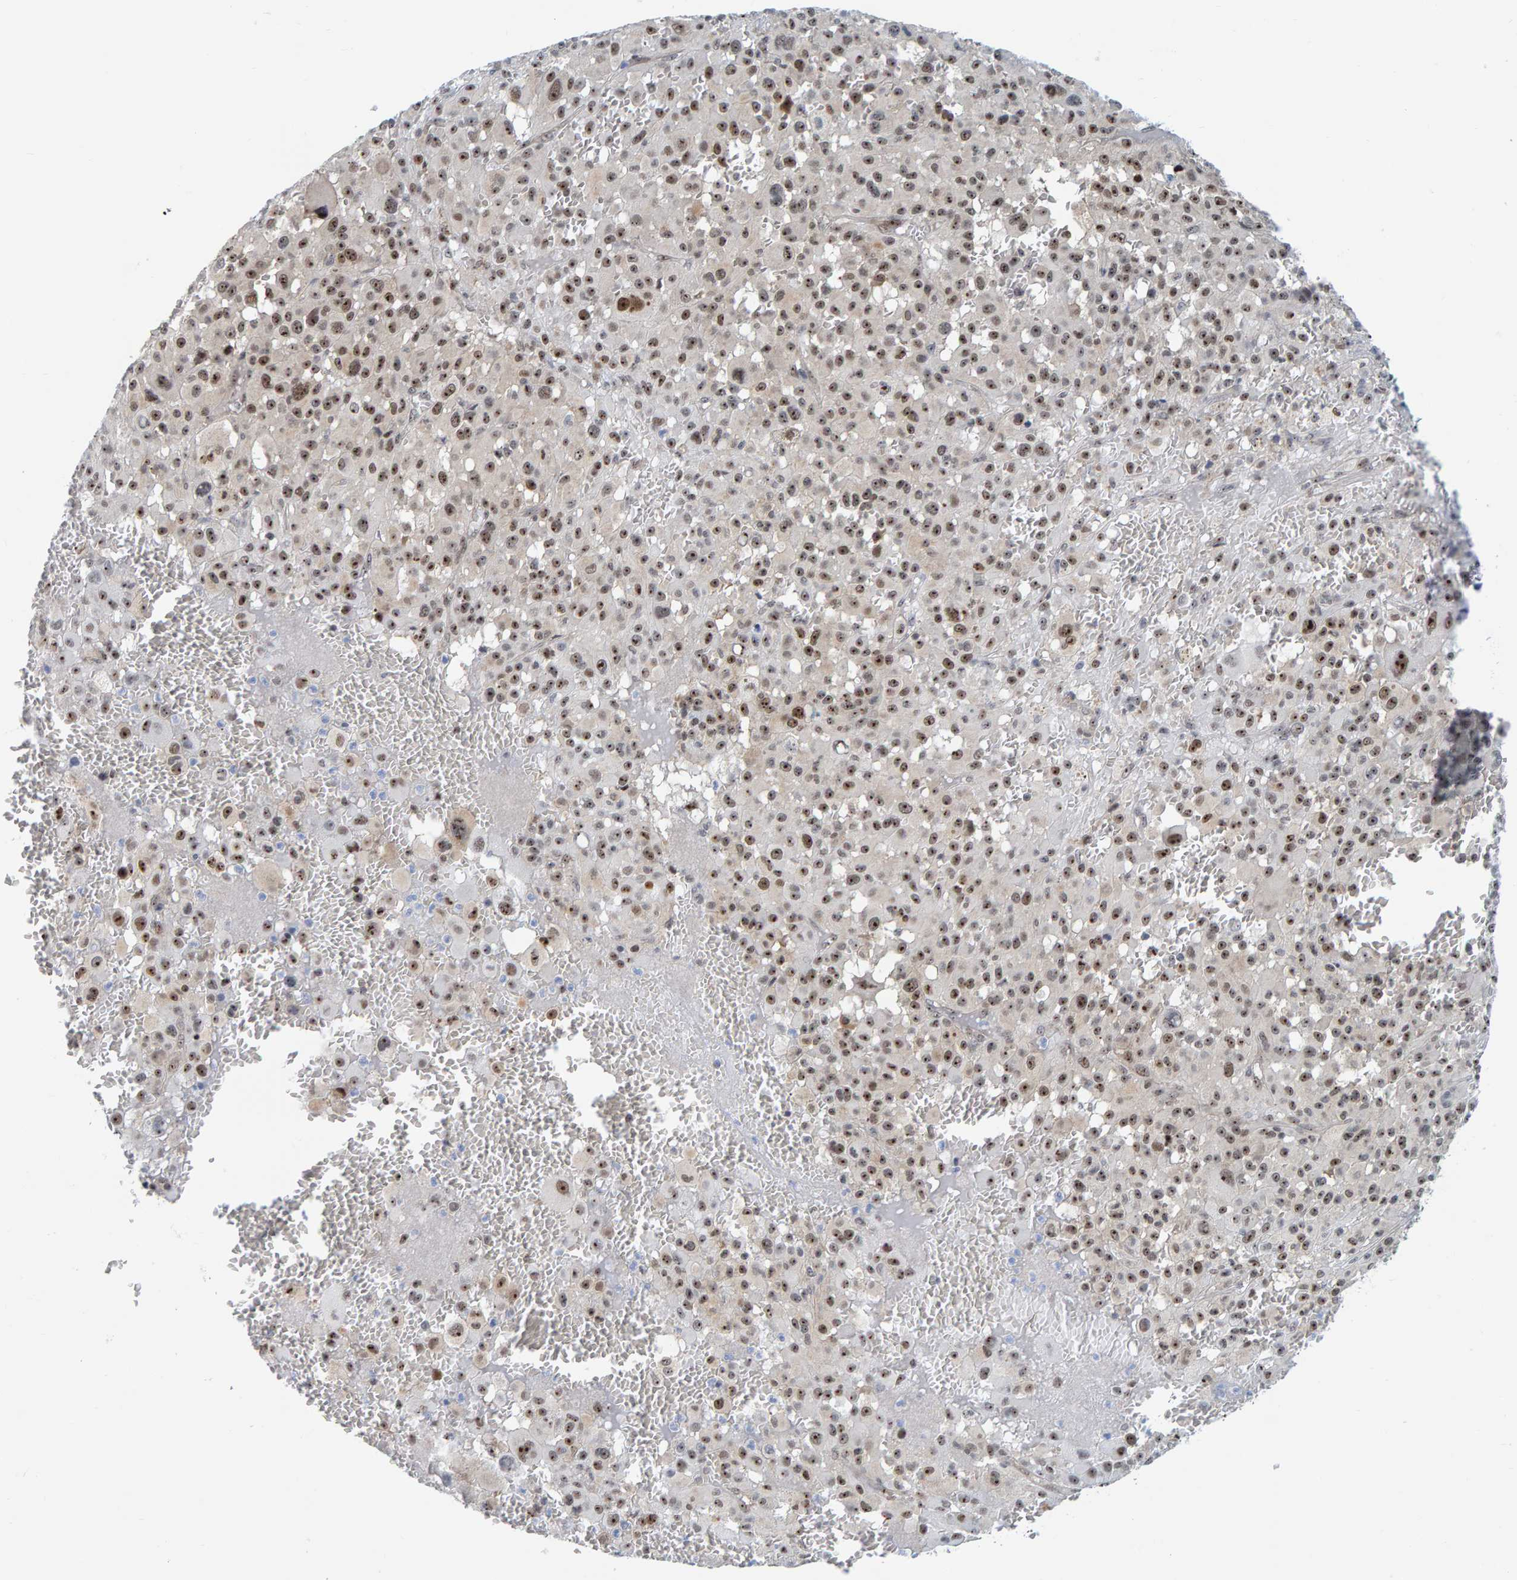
{"staining": {"intensity": "moderate", "quantity": ">75%", "location": "nuclear"}, "tissue": "melanoma", "cell_type": "Tumor cells", "image_type": "cancer", "snomed": [{"axis": "morphology", "description": "Malignant melanoma, Metastatic site"}, {"axis": "topography", "description": "Skin"}], "caption": "Immunohistochemistry (DAB (3,3'-diaminobenzidine)) staining of human melanoma shows moderate nuclear protein staining in approximately >75% of tumor cells.", "gene": "POLR1E", "patient": {"sex": "female", "age": 74}}